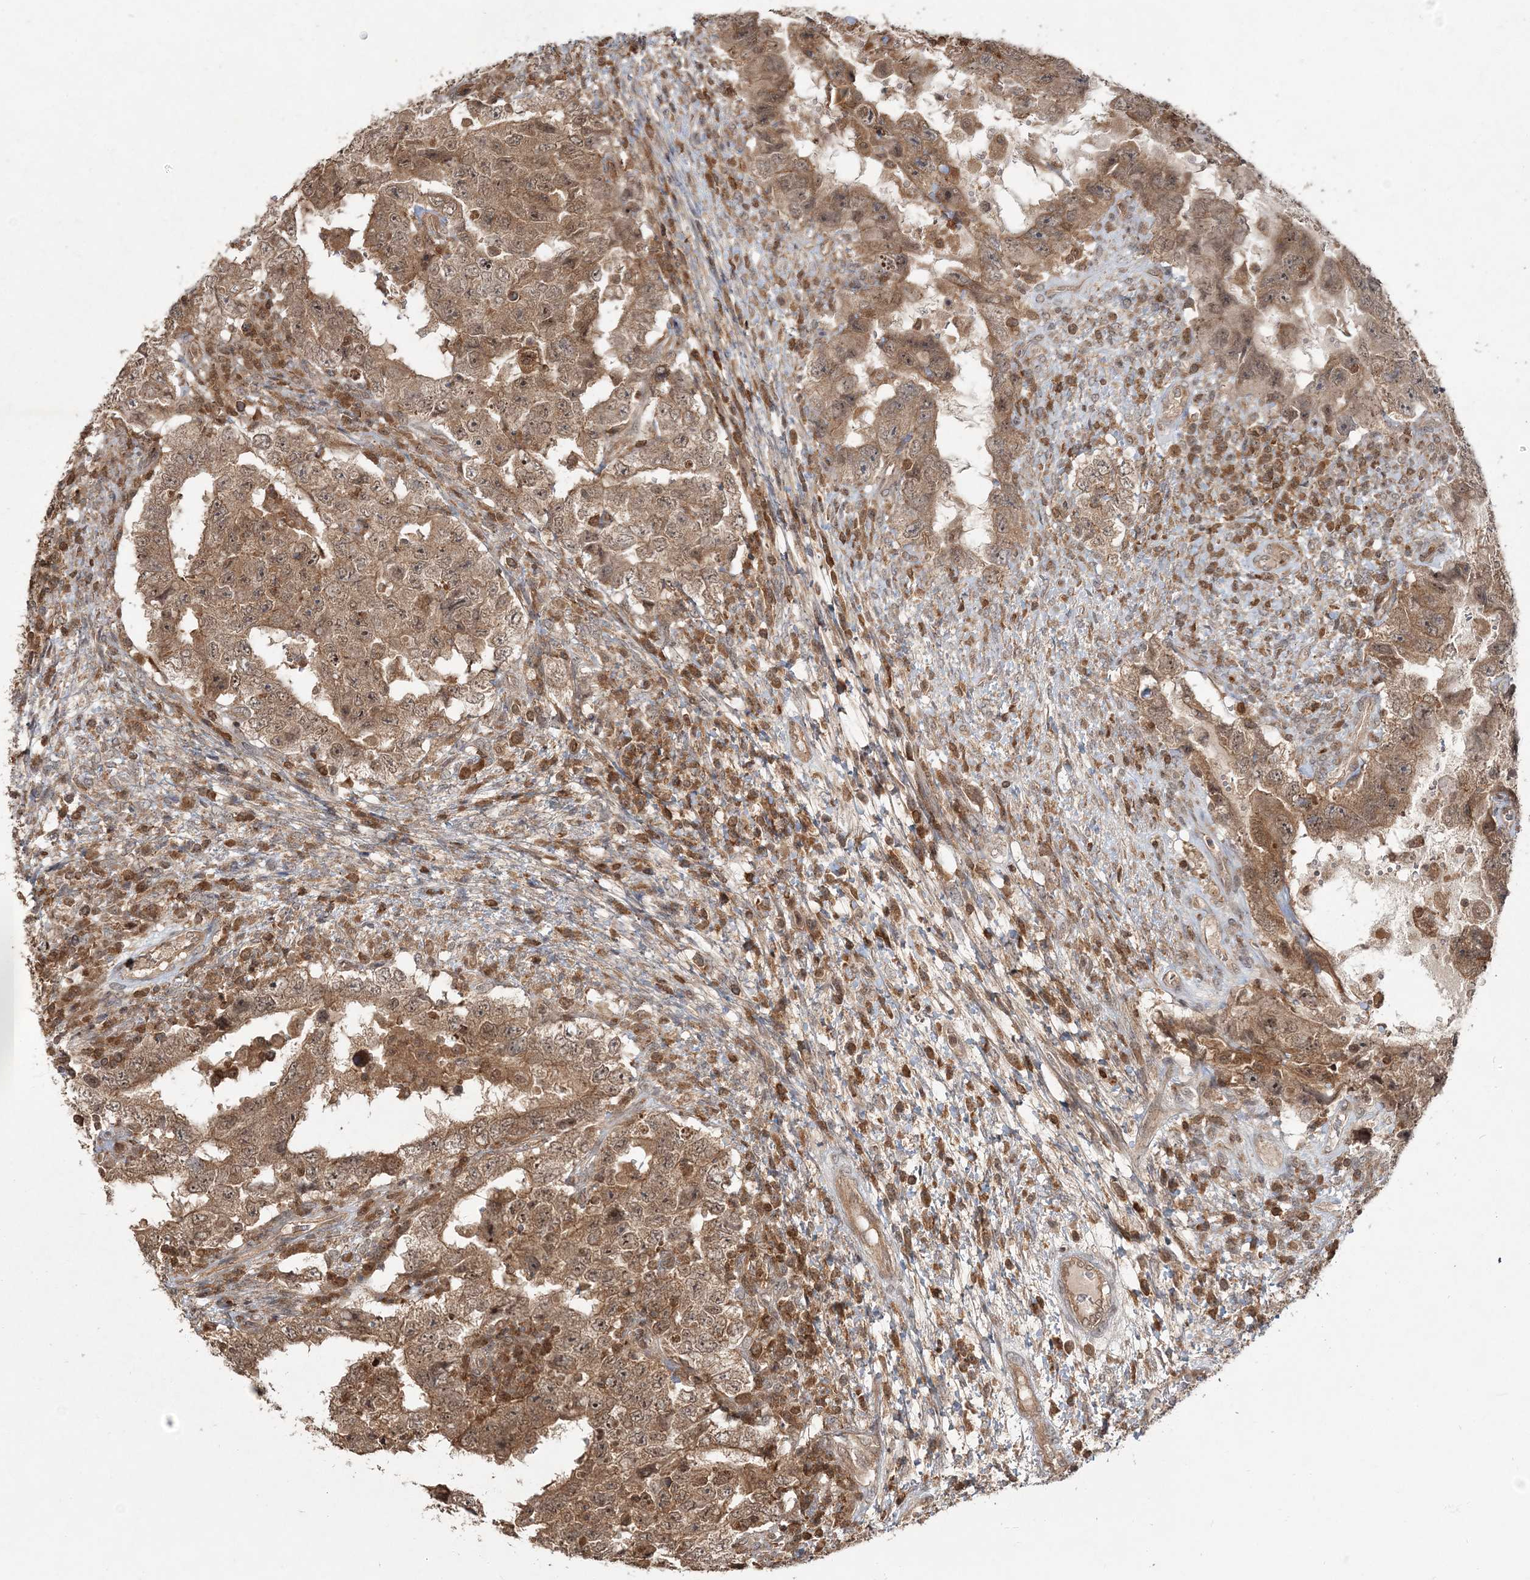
{"staining": {"intensity": "moderate", "quantity": ">75%", "location": "cytoplasmic/membranous"}, "tissue": "testis cancer", "cell_type": "Tumor cells", "image_type": "cancer", "snomed": [{"axis": "morphology", "description": "Carcinoma, Embryonal, NOS"}, {"axis": "topography", "description": "Testis"}], "caption": "Brown immunohistochemical staining in human embryonal carcinoma (testis) exhibits moderate cytoplasmic/membranous staining in about >75% of tumor cells. (brown staining indicates protein expression, while blue staining denotes nuclei).", "gene": "CAB39", "patient": {"sex": "male", "age": 26}}